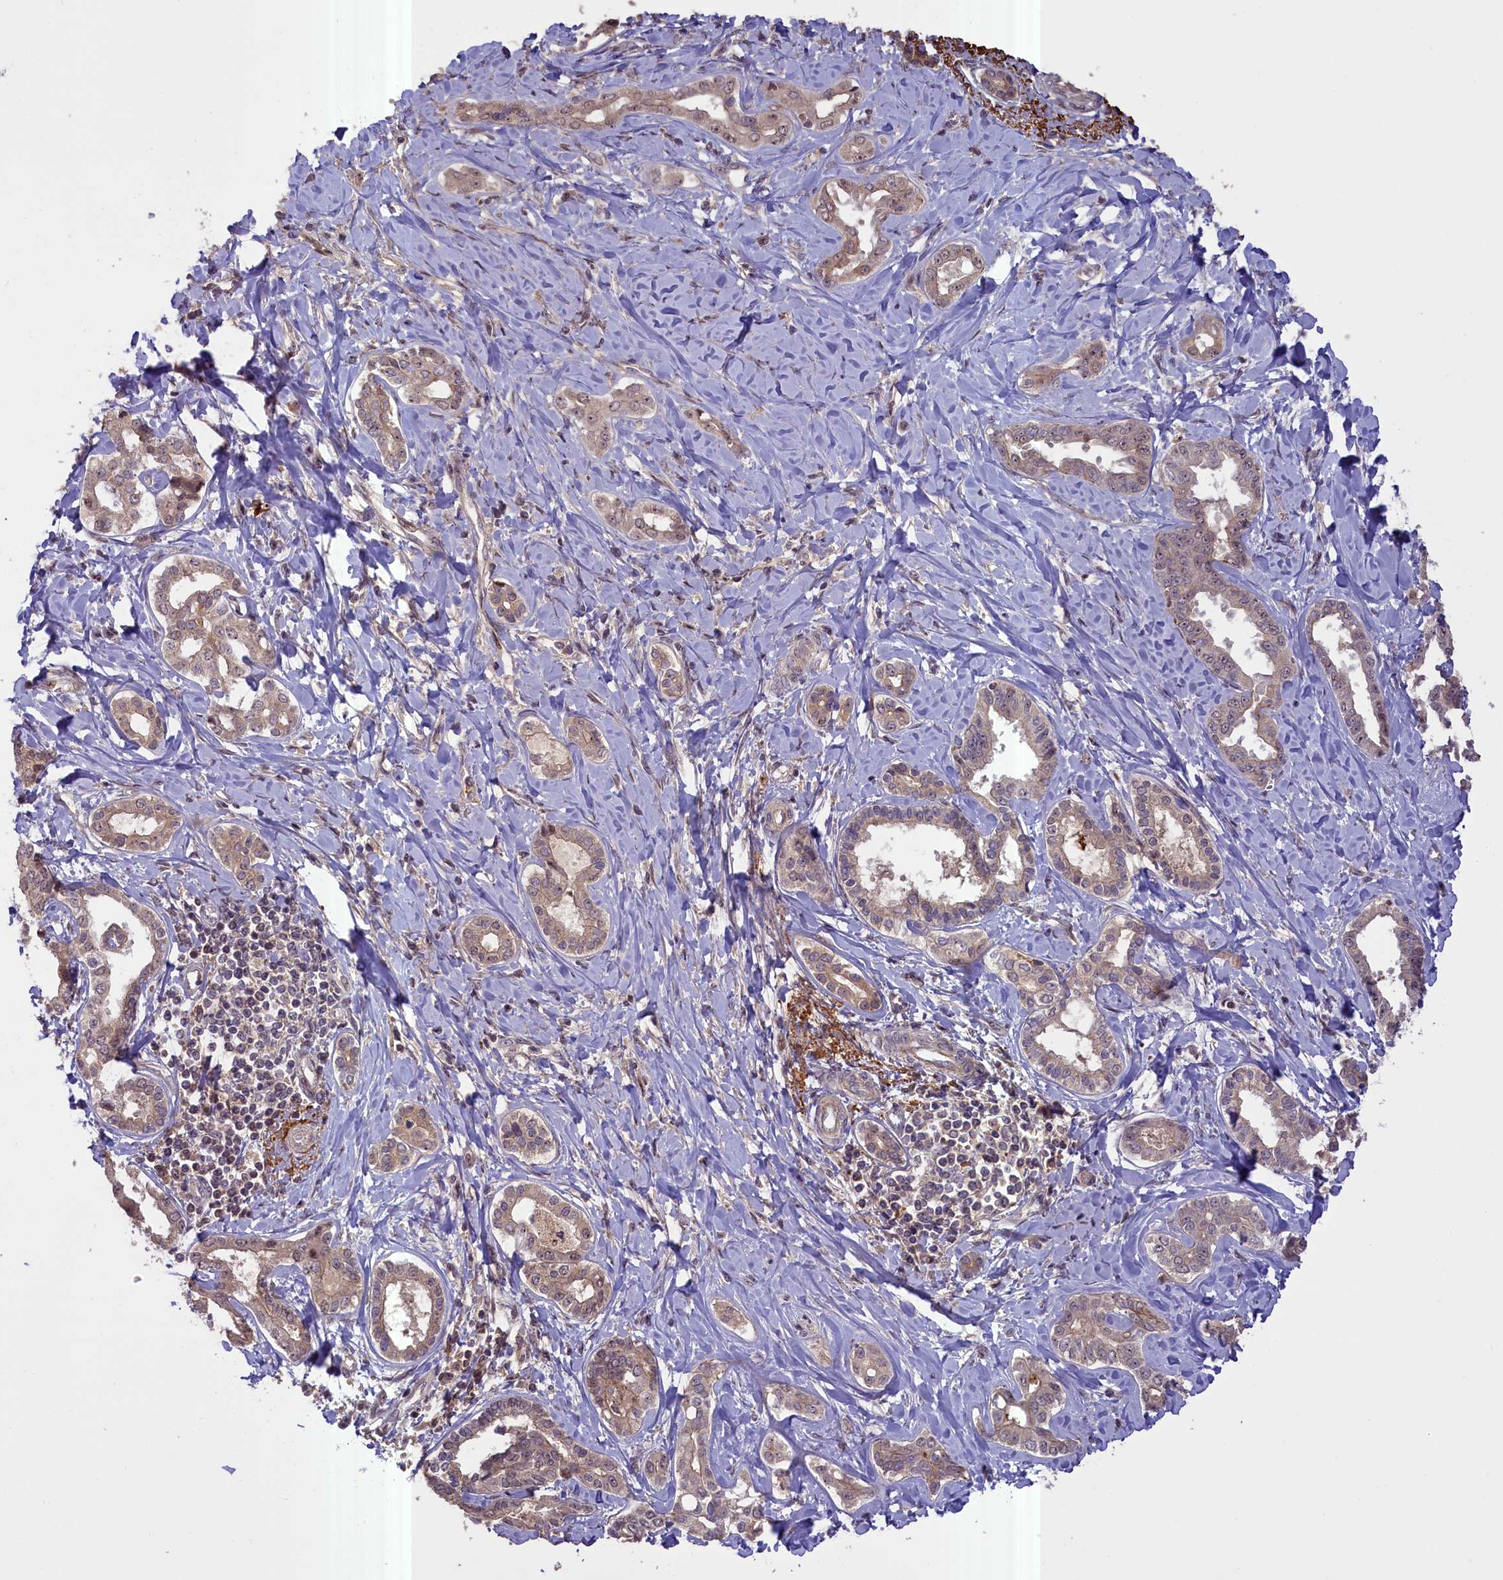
{"staining": {"intensity": "weak", "quantity": "<25%", "location": "cytoplasmic/membranous,nuclear"}, "tissue": "liver cancer", "cell_type": "Tumor cells", "image_type": "cancer", "snomed": [{"axis": "morphology", "description": "Cholangiocarcinoma"}, {"axis": "topography", "description": "Liver"}], "caption": "Immunohistochemical staining of human liver cancer (cholangiocarcinoma) exhibits no significant positivity in tumor cells.", "gene": "FUZ", "patient": {"sex": "female", "age": 77}}